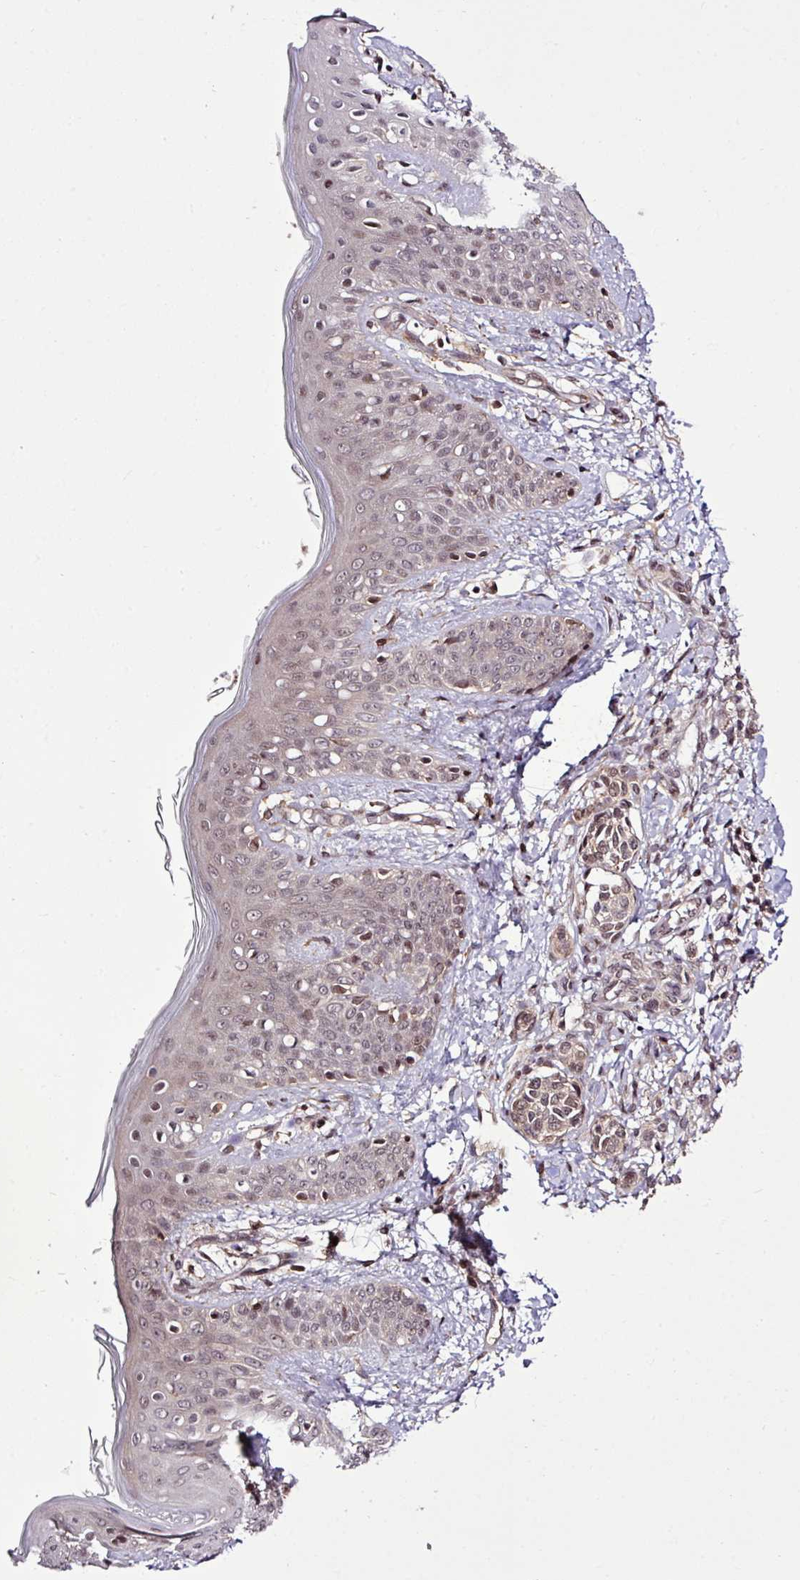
{"staining": {"intensity": "moderate", "quantity": ">75%", "location": "nuclear"}, "tissue": "skin", "cell_type": "Fibroblasts", "image_type": "normal", "snomed": [{"axis": "morphology", "description": "Normal tissue, NOS"}, {"axis": "topography", "description": "Skin"}], "caption": "The histopathology image shows immunohistochemical staining of unremarkable skin. There is moderate nuclear expression is appreciated in approximately >75% of fibroblasts.", "gene": "ITPKC", "patient": {"sex": "male", "age": 16}}